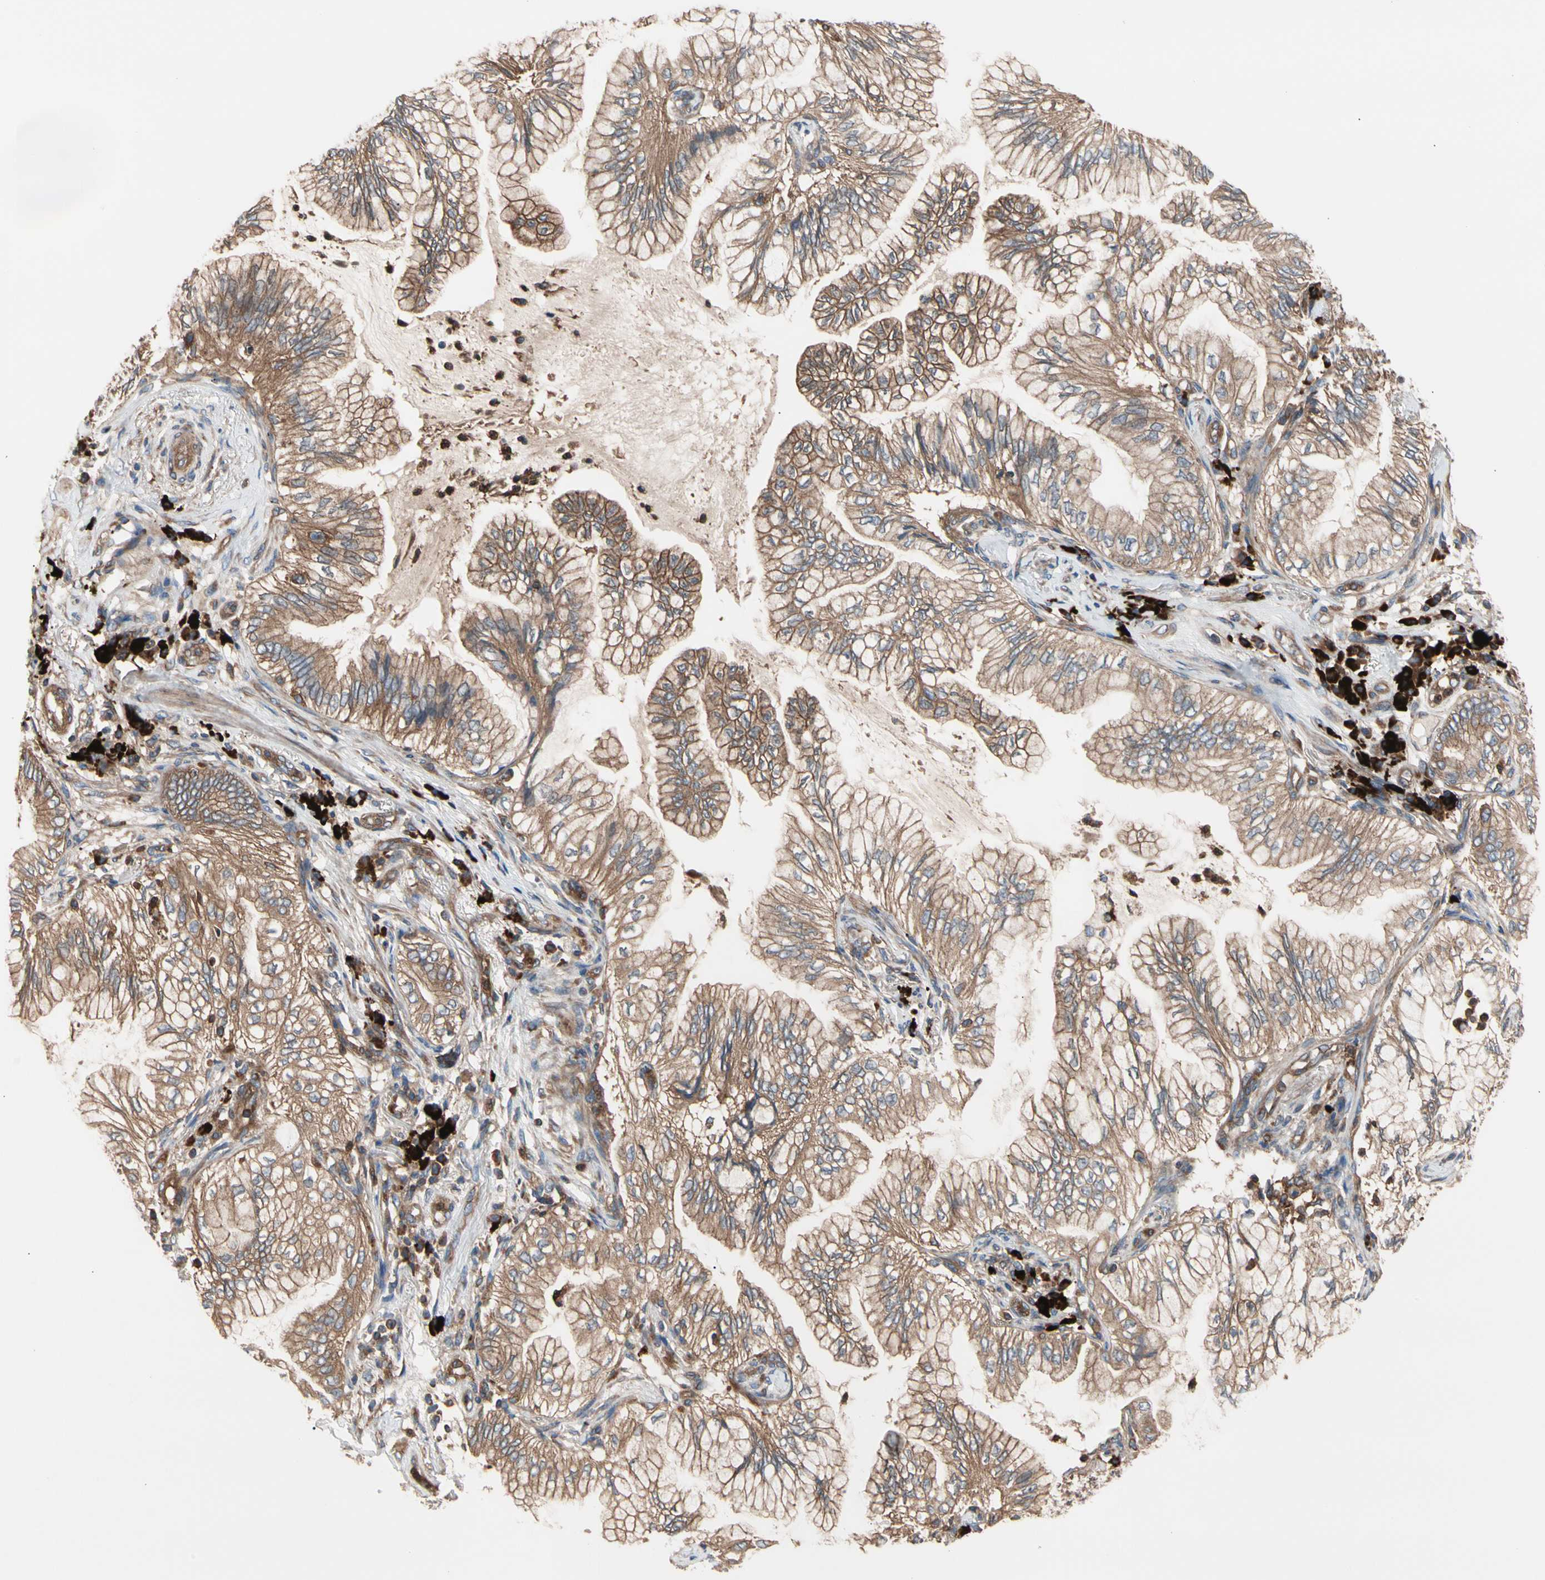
{"staining": {"intensity": "moderate", "quantity": ">75%", "location": "cytoplasmic/membranous"}, "tissue": "lung cancer", "cell_type": "Tumor cells", "image_type": "cancer", "snomed": [{"axis": "morphology", "description": "Normal tissue, NOS"}, {"axis": "morphology", "description": "Adenocarcinoma, NOS"}, {"axis": "topography", "description": "Bronchus"}, {"axis": "topography", "description": "Lung"}], "caption": "High-magnification brightfield microscopy of lung adenocarcinoma stained with DAB (brown) and counterstained with hematoxylin (blue). tumor cells exhibit moderate cytoplasmic/membranous expression is appreciated in approximately>75% of cells.", "gene": "ROCK1", "patient": {"sex": "female", "age": 70}}